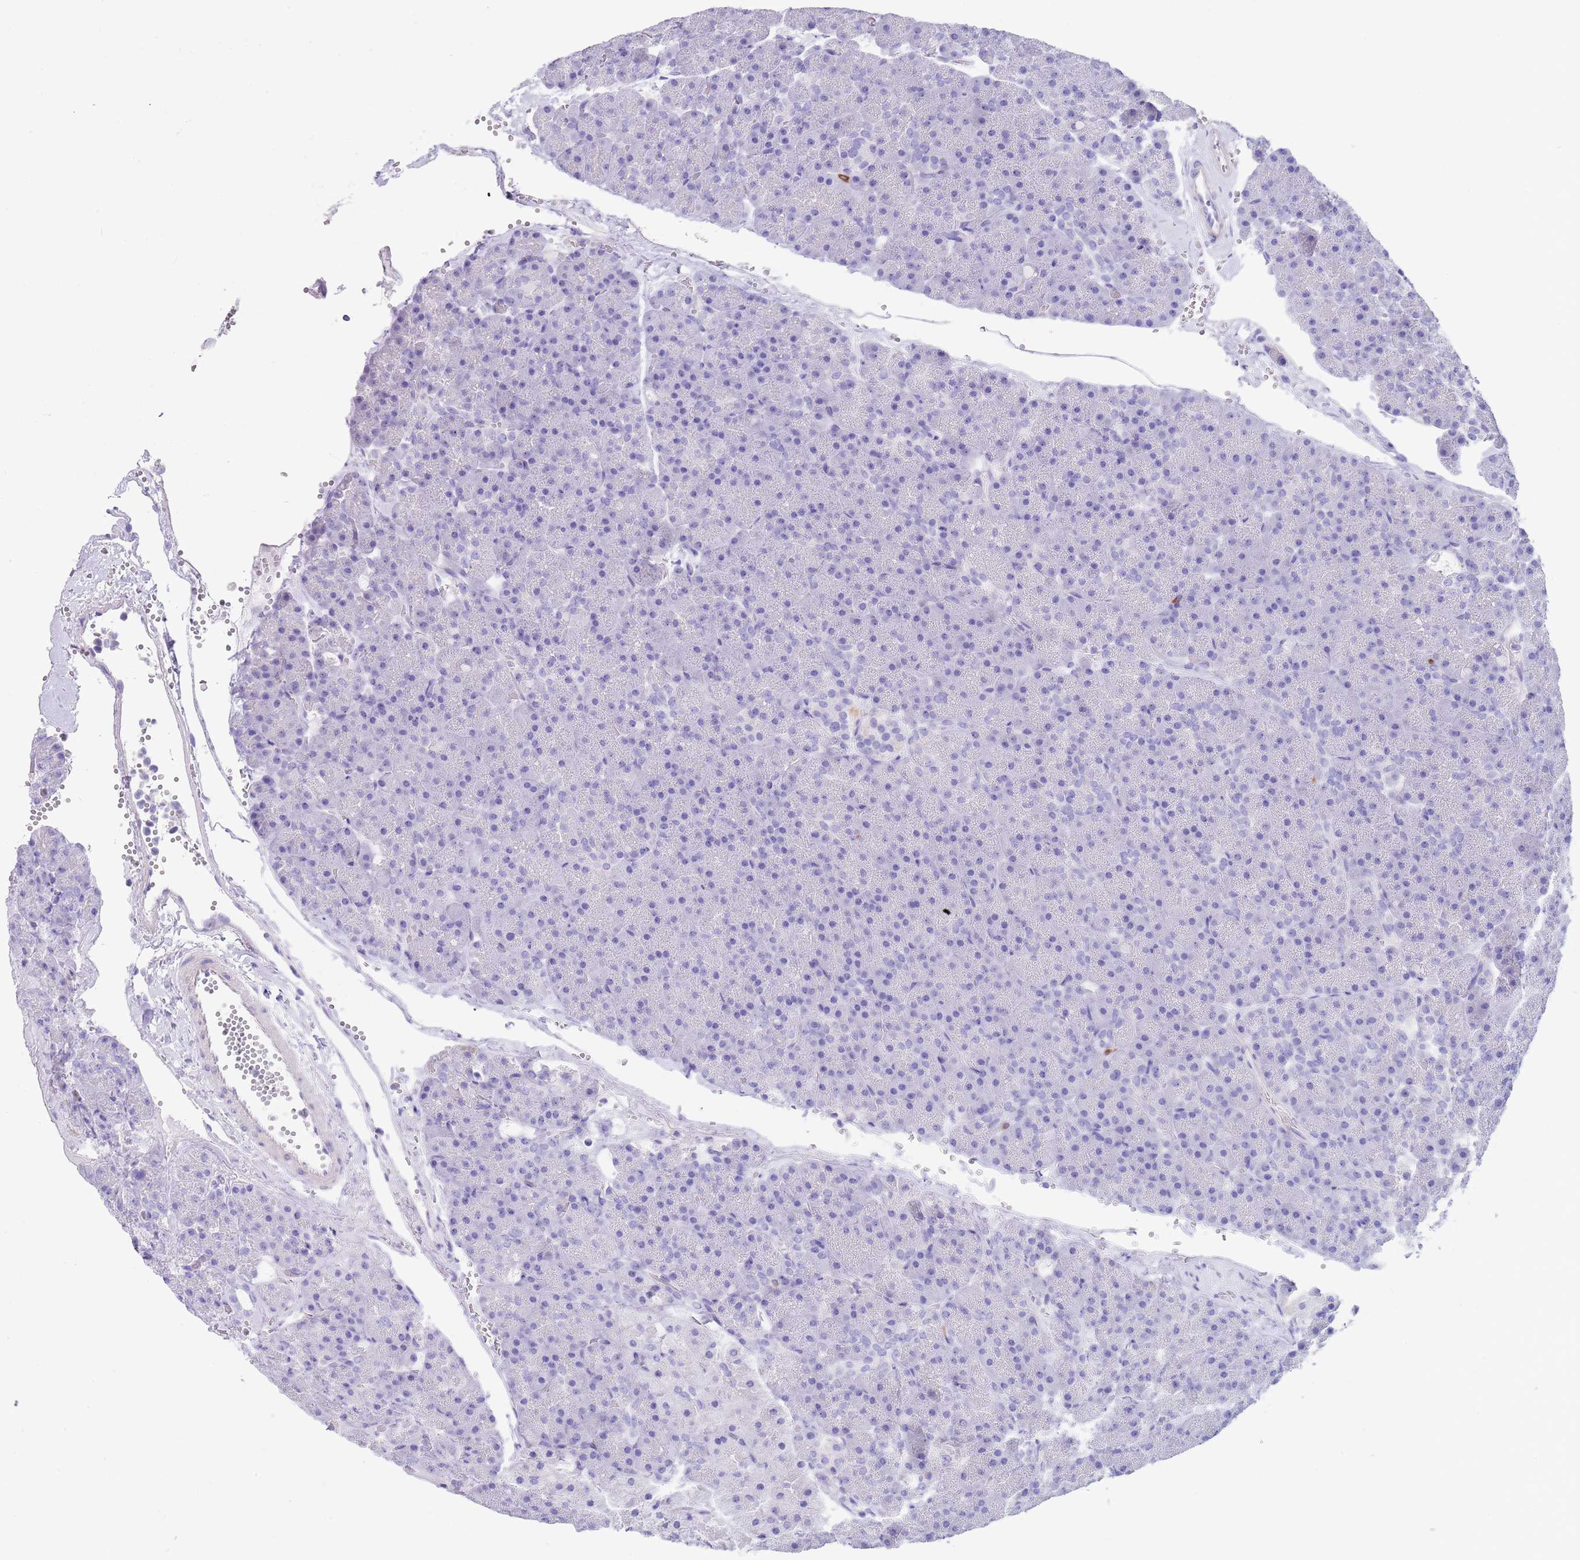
{"staining": {"intensity": "negative", "quantity": "none", "location": "none"}, "tissue": "pancreas", "cell_type": "Exocrine glandular cells", "image_type": "normal", "snomed": [{"axis": "morphology", "description": "Normal tissue, NOS"}, {"axis": "topography", "description": "Pancreas"}], "caption": "Immunohistochemistry of unremarkable pancreas demonstrates no expression in exocrine glandular cells.", "gene": "CPXM2", "patient": {"sex": "male", "age": 36}}